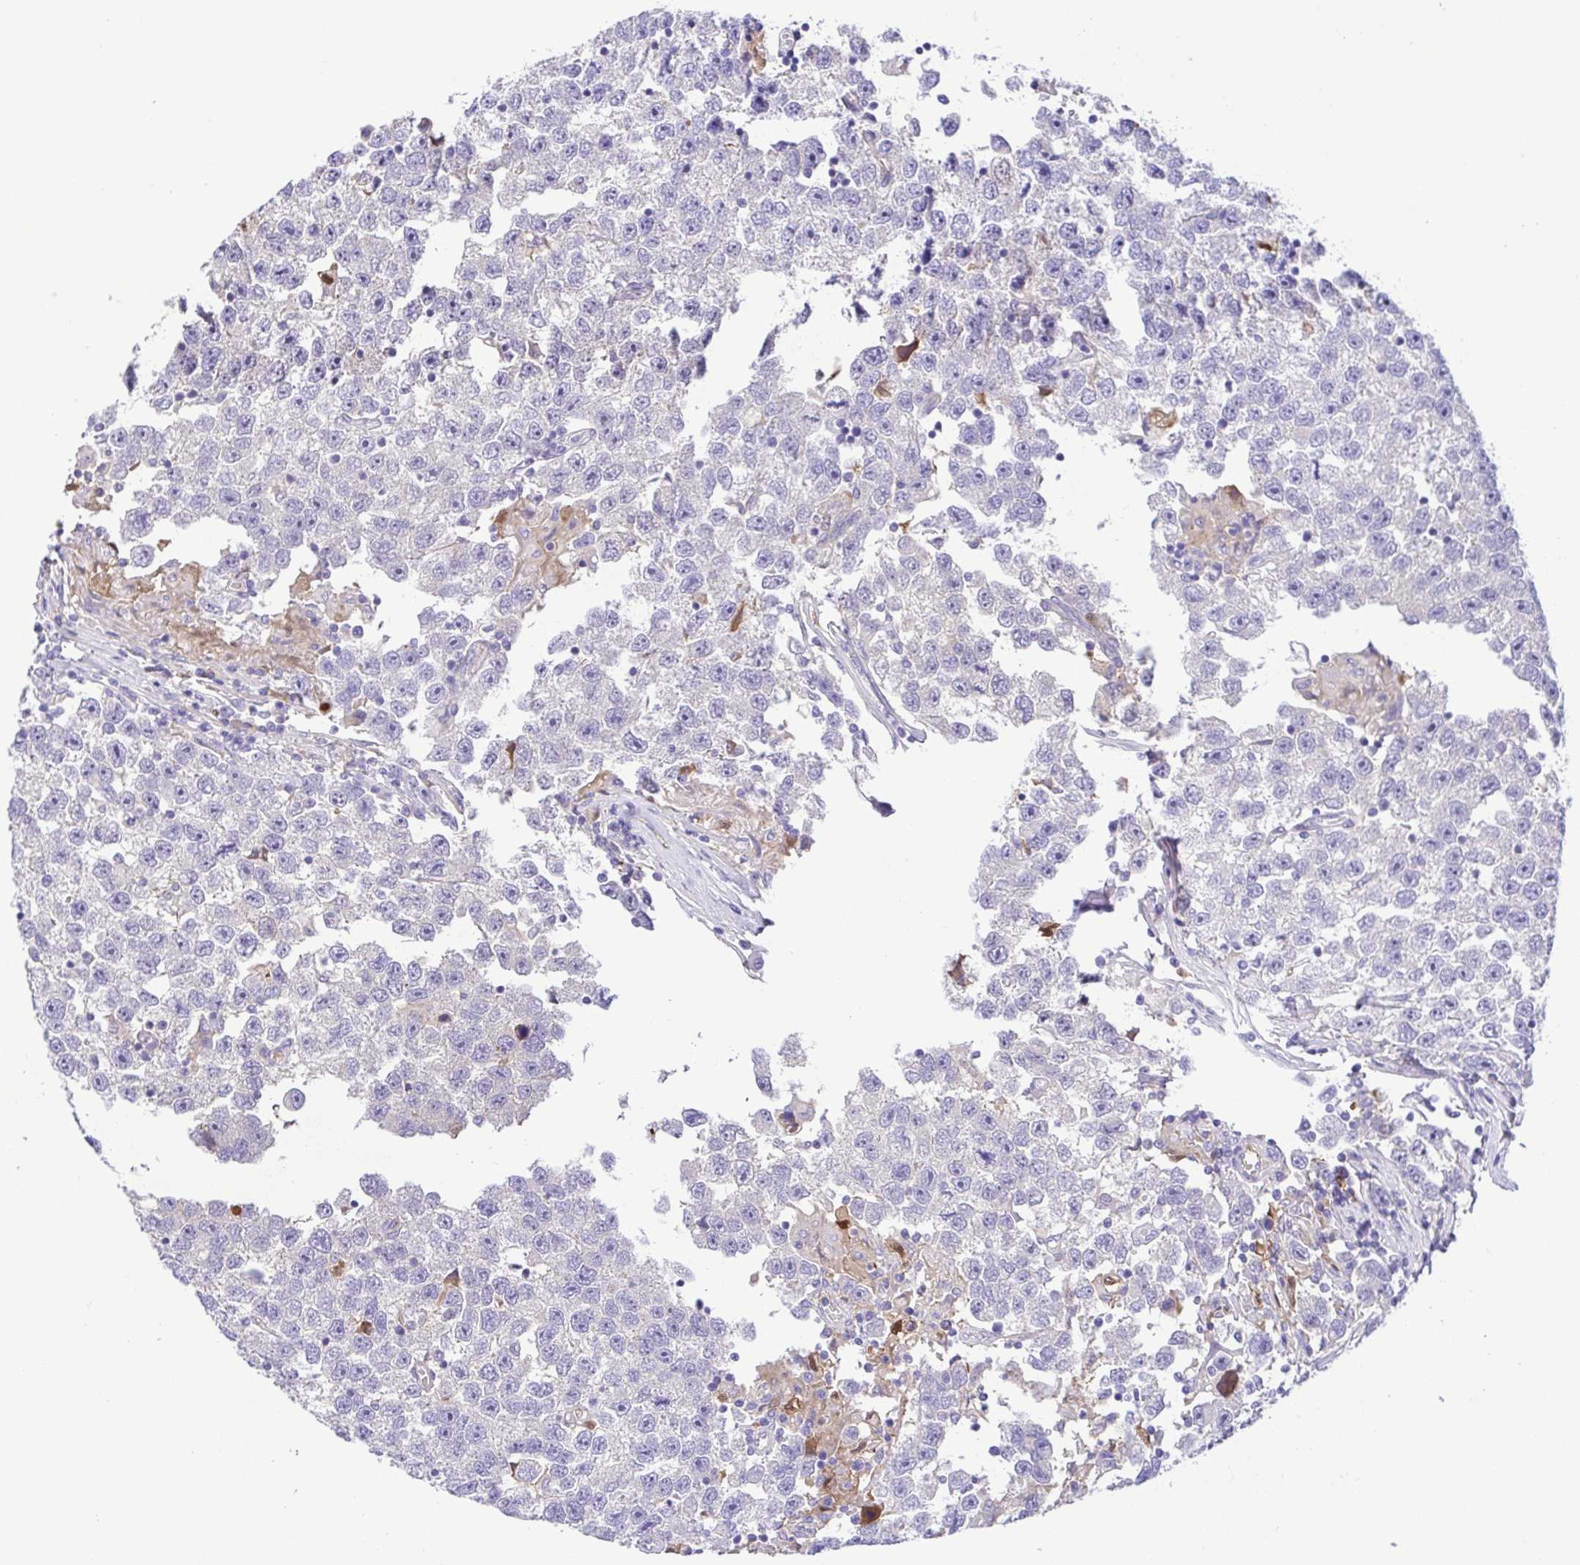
{"staining": {"intensity": "negative", "quantity": "none", "location": "none"}, "tissue": "testis cancer", "cell_type": "Tumor cells", "image_type": "cancer", "snomed": [{"axis": "morphology", "description": "Seminoma, NOS"}, {"axis": "topography", "description": "Testis"}], "caption": "The immunohistochemistry (IHC) photomicrograph has no significant positivity in tumor cells of testis cancer (seminoma) tissue. (Brightfield microscopy of DAB (3,3'-diaminobenzidine) IHC at high magnification).", "gene": "IGFL1", "patient": {"sex": "male", "age": 26}}